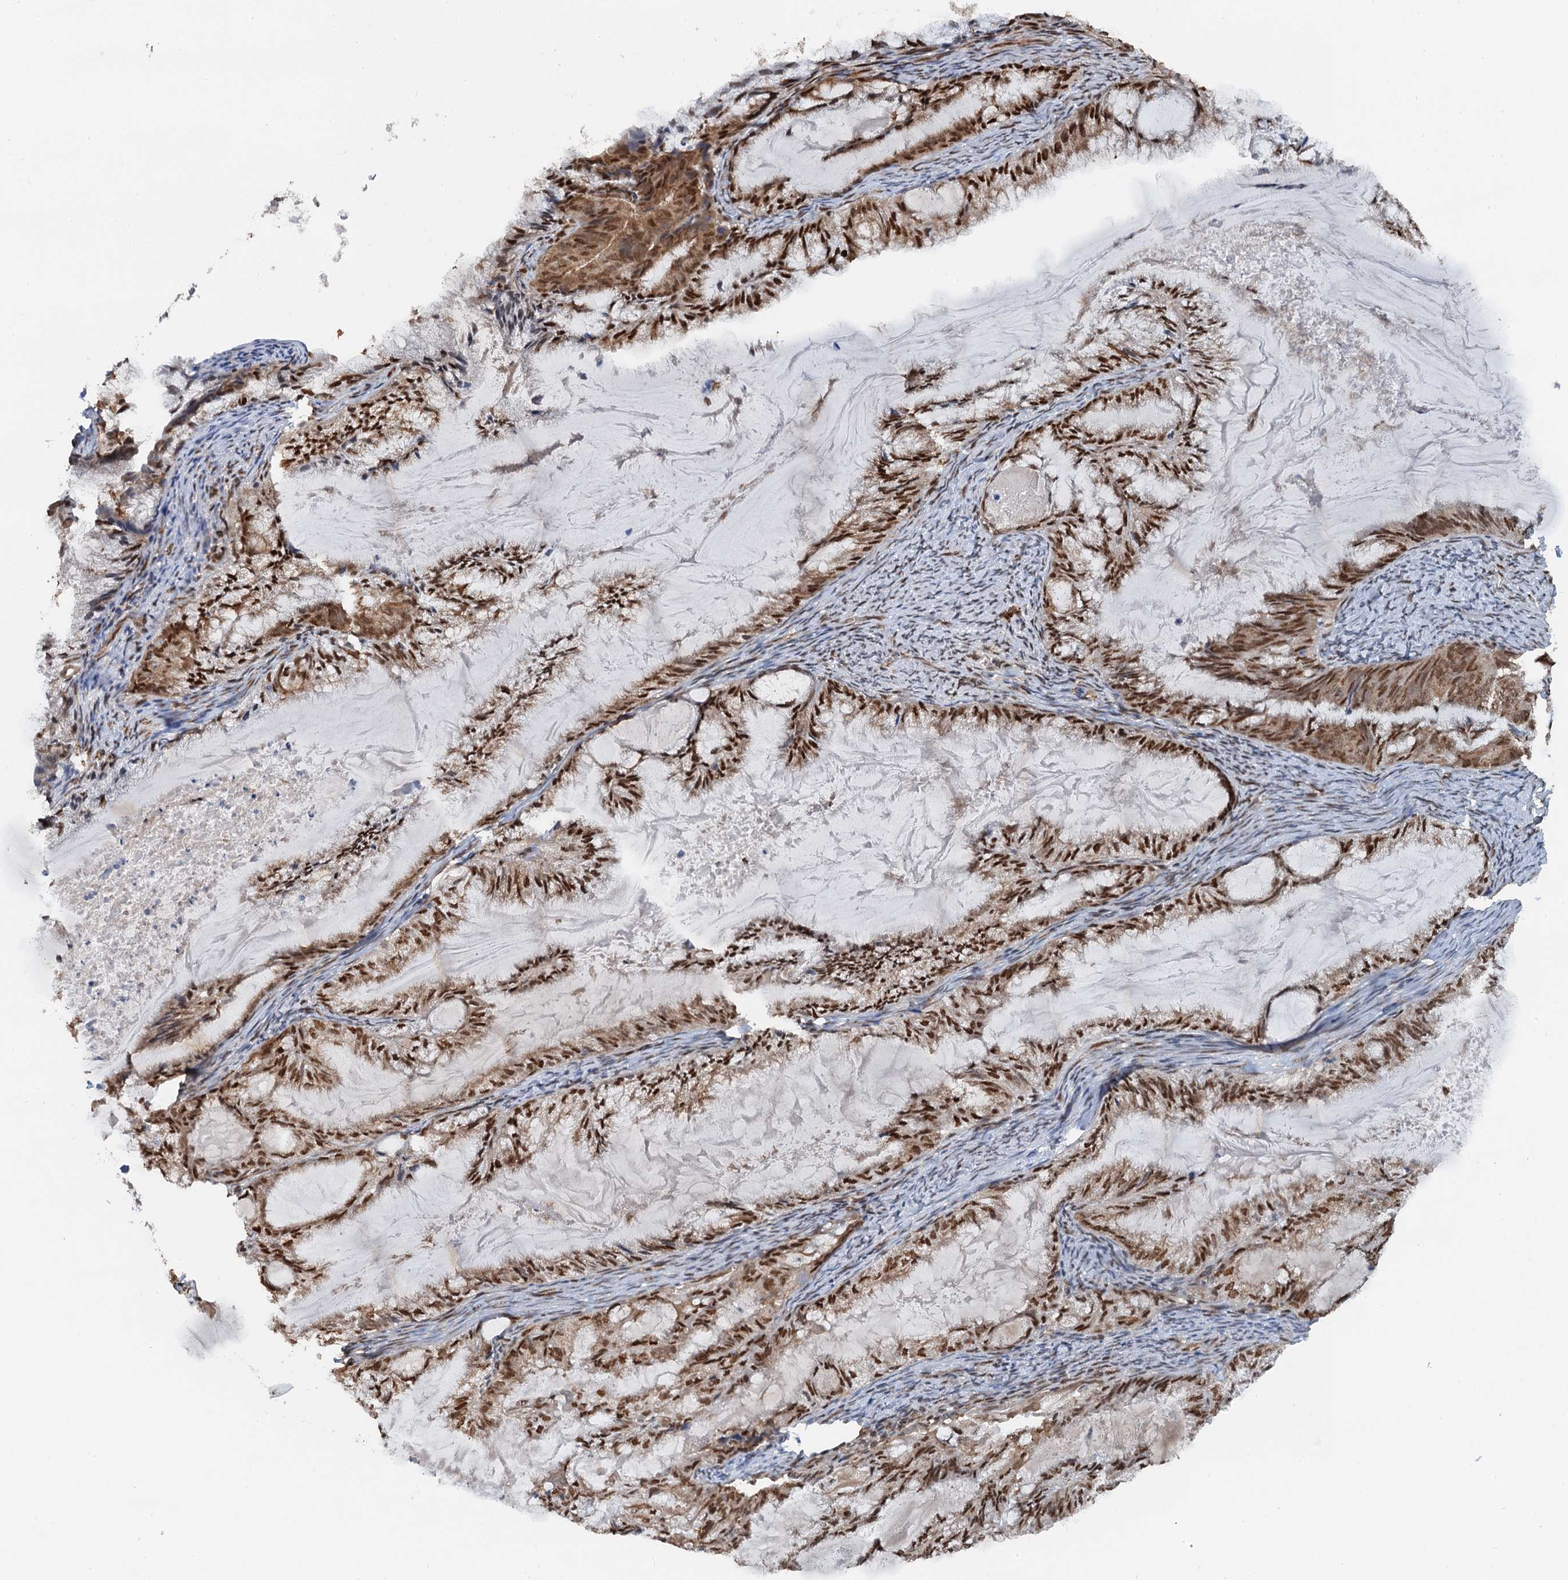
{"staining": {"intensity": "strong", "quantity": ">75%", "location": "nuclear"}, "tissue": "endometrial cancer", "cell_type": "Tumor cells", "image_type": "cancer", "snomed": [{"axis": "morphology", "description": "Adenocarcinoma, NOS"}, {"axis": "topography", "description": "Endometrium"}], "caption": "About >75% of tumor cells in human endometrial adenocarcinoma show strong nuclear protein expression as visualized by brown immunohistochemical staining.", "gene": "CFDP1", "patient": {"sex": "female", "age": 86}}